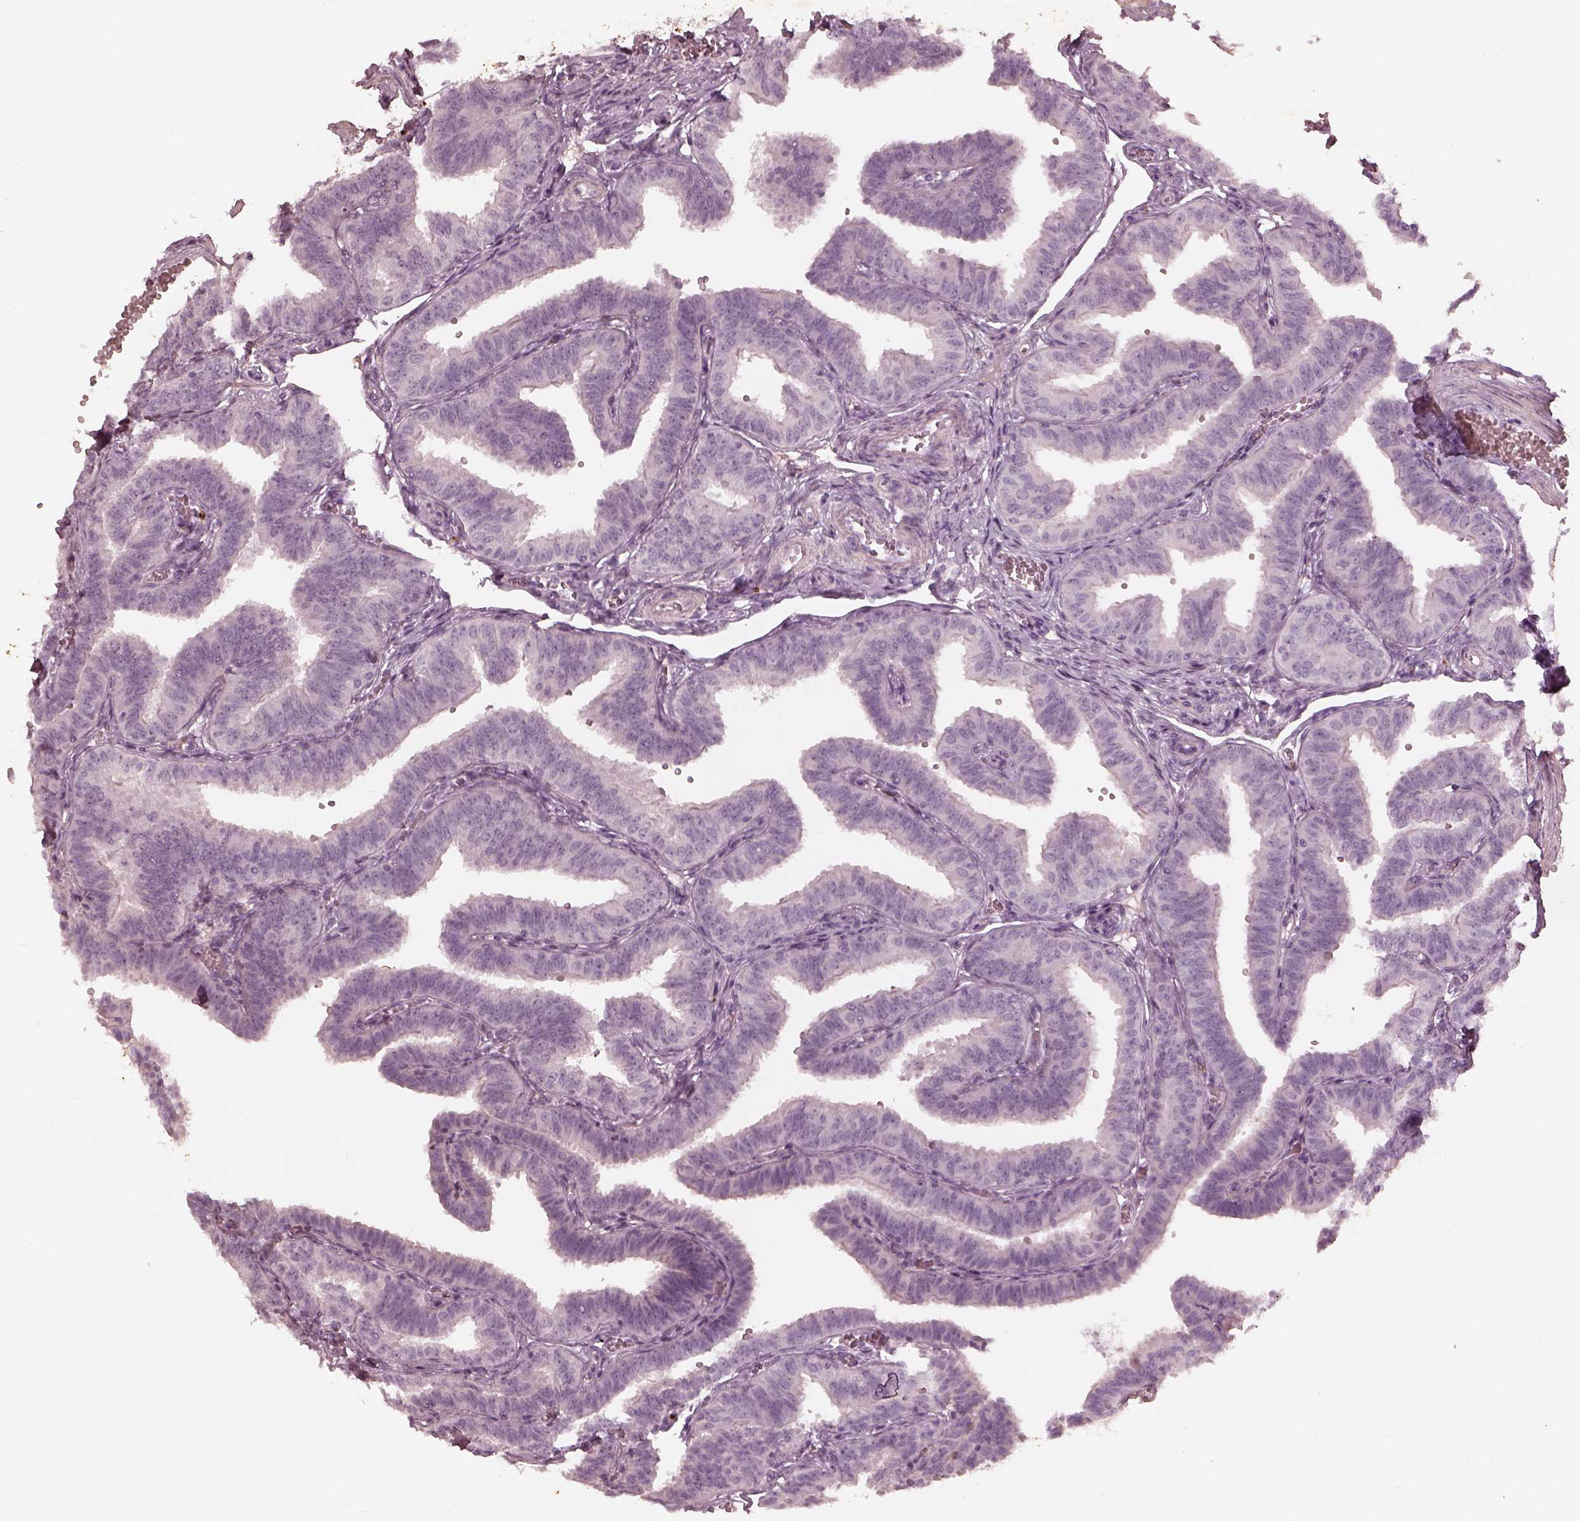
{"staining": {"intensity": "negative", "quantity": "none", "location": "none"}, "tissue": "fallopian tube", "cell_type": "Glandular cells", "image_type": "normal", "snomed": [{"axis": "morphology", "description": "Normal tissue, NOS"}, {"axis": "topography", "description": "Fallopian tube"}], "caption": "Benign fallopian tube was stained to show a protein in brown. There is no significant positivity in glandular cells.", "gene": "ADRB3", "patient": {"sex": "female", "age": 25}}